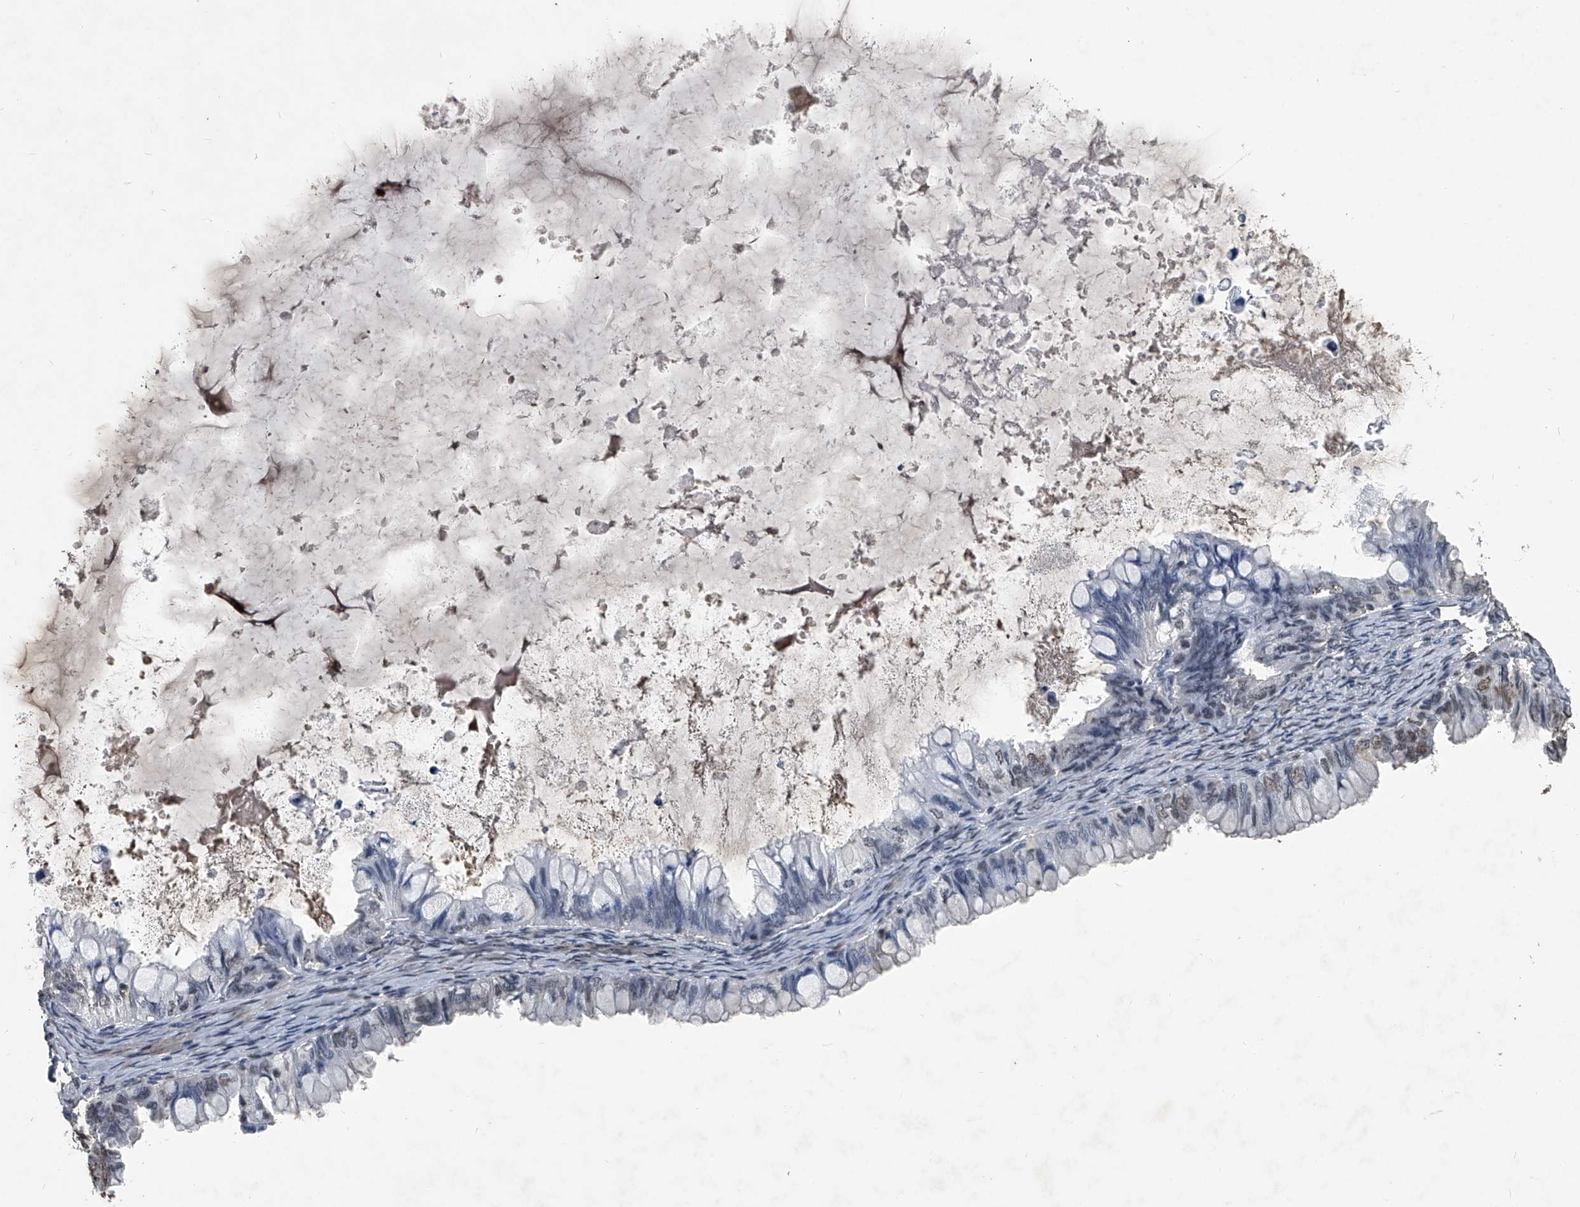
{"staining": {"intensity": "weak", "quantity": "<25%", "location": "nuclear"}, "tissue": "ovarian cancer", "cell_type": "Tumor cells", "image_type": "cancer", "snomed": [{"axis": "morphology", "description": "Cystadenocarcinoma, mucinous, NOS"}, {"axis": "topography", "description": "Ovary"}], "caption": "This photomicrograph is of ovarian cancer (mucinous cystadenocarcinoma) stained with IHC to label a protein in brown with the nuclei are counter-stained blue. There is no expression in tumor cells. (DAB IHC with hematoxylin counter stain).", "gene": "MATR3", "patient": {"sex": "female", "age": 80}}